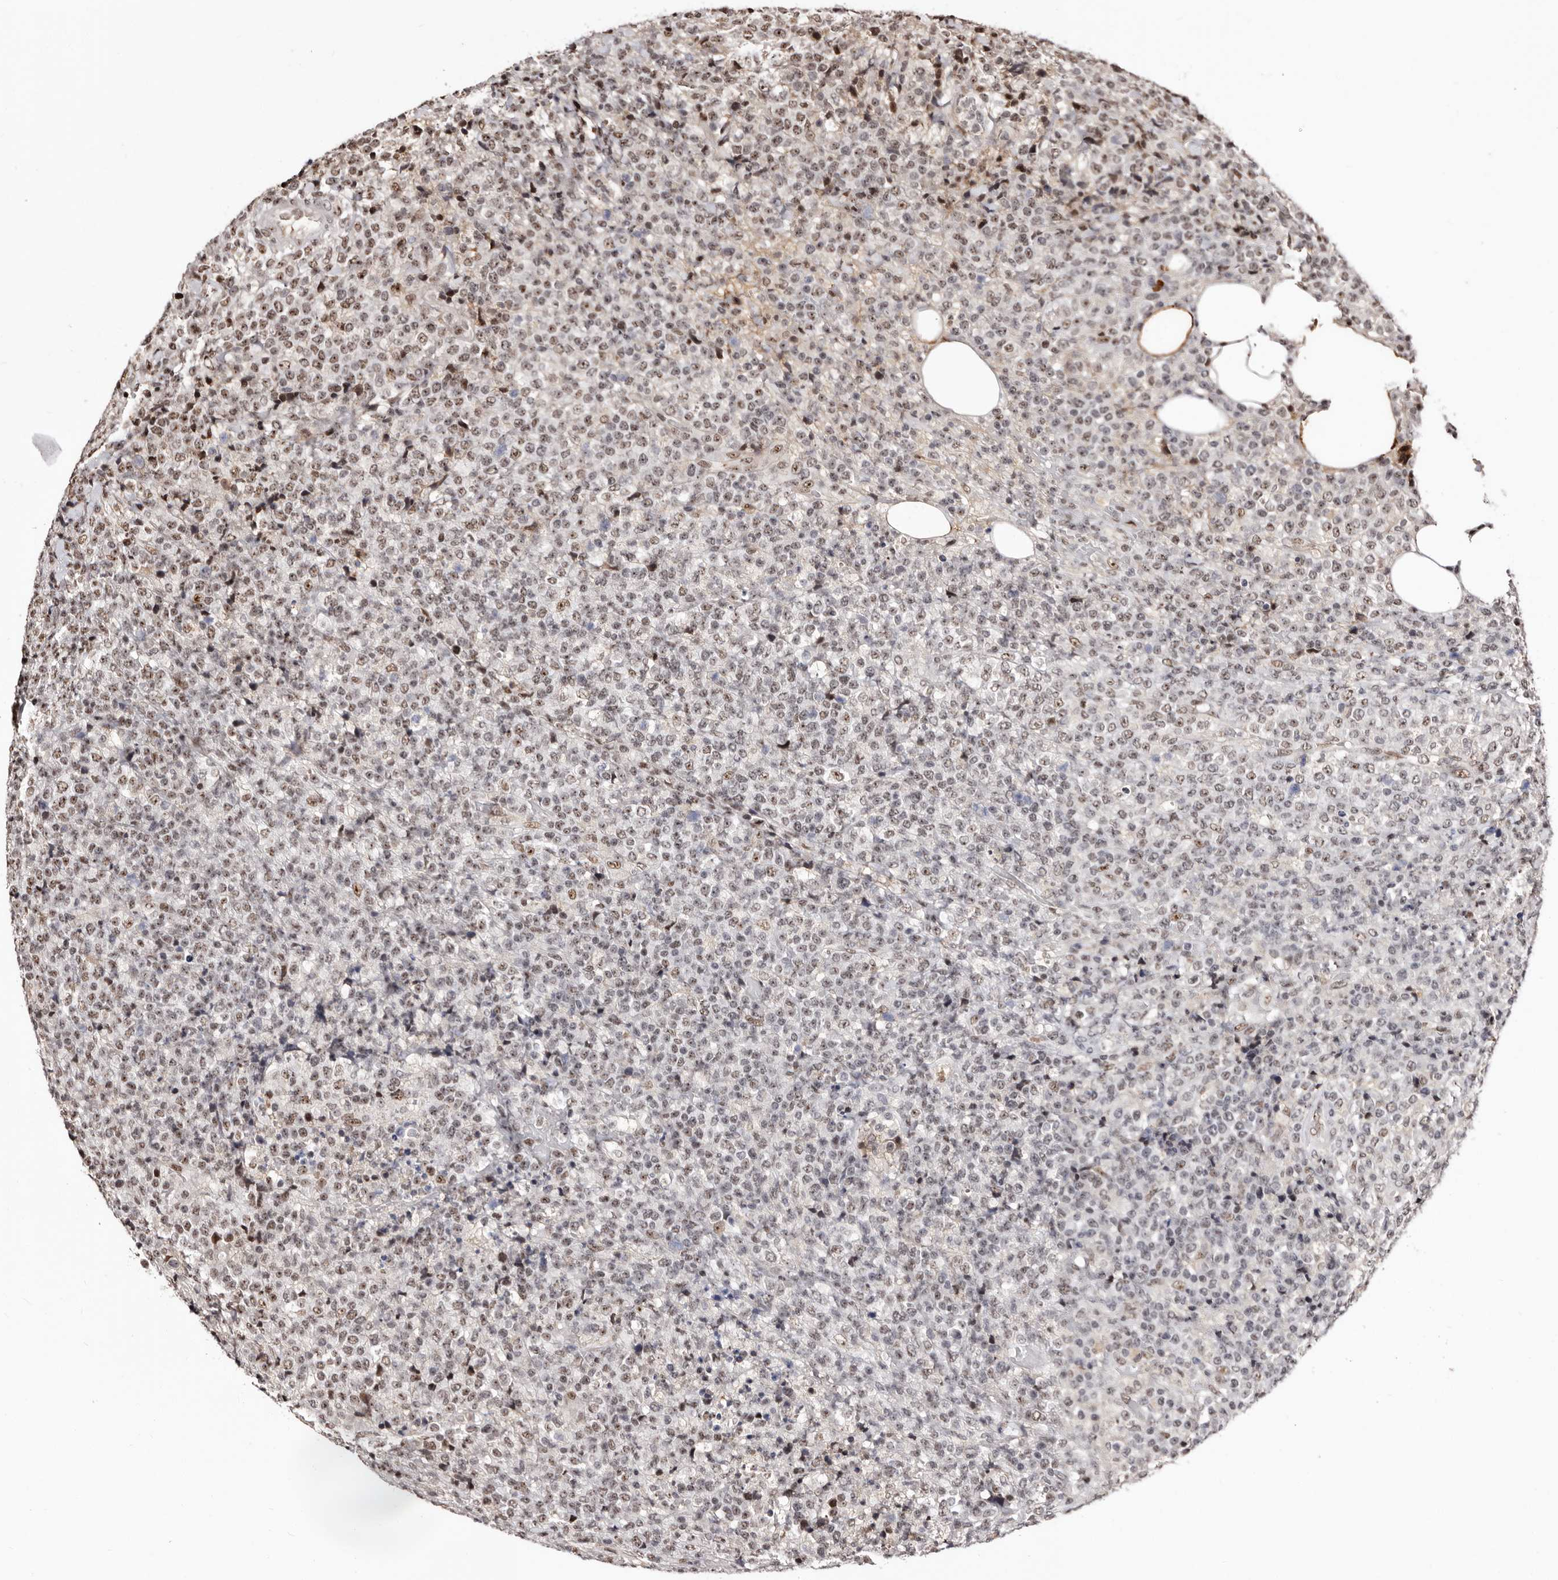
{"staining": {"intensity": "weak", "quantity": ">75%", "location": "nuclear"}, "tissue": "lymphoma", "cell_type": "Tumor cells", "image_type": "cancer", "snomed": [{"axis": "morphology", "description": "Malignant lymphoma, non-Hodgkin's type, High grade"}, {"axis": "topography", "description": "Lymph node"}], "caption": "Protein expression analysis of human lymphoma reveals weak nuclear staining in approximately >75% of tumor cells.", "gene": "ANAPC11", "patient": {"sex": "male", "age": 13}}